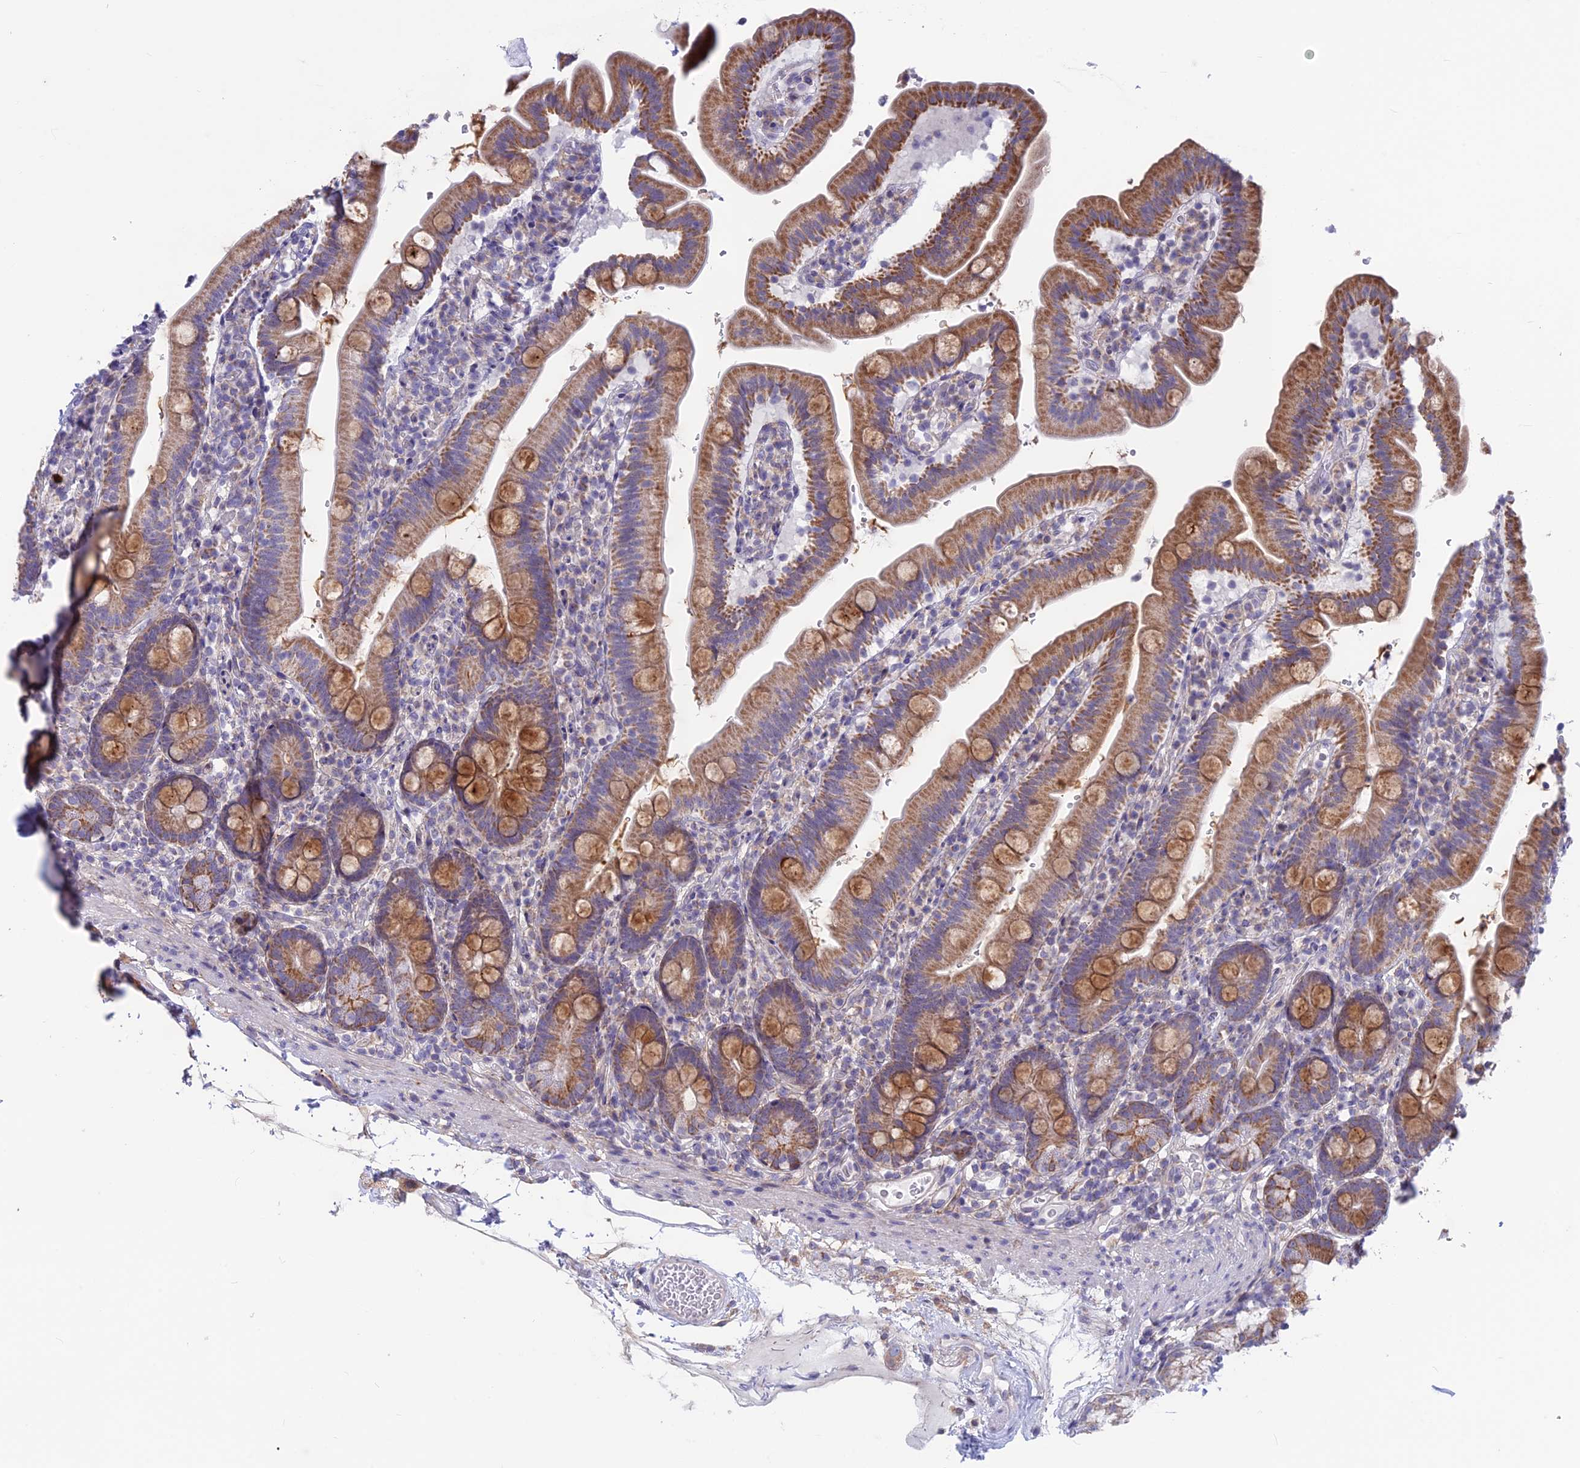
{"staining": {"intensity": "moderate", "quantity": ">75%", "location": "cytoplasmic/membranous"}, "tissue": "duodenum", "cell_type": "Glandular cells", "image_type": "normal", "snomed": [{"axis": "morphology", "description": "Normal tissue, NOS"}, {"axis": "topography", "description": "Duodenum"}], "caption": "DAB (3,3'-diaminobenzidine) immunohistochemical staining of unremarkable human duodenum demonstrates moderate cytoplasmic/membranous protein staining in about >75% of glandular cells.", "gene": "PLAC9", "patient": {"sex": "female", "age": 67}}